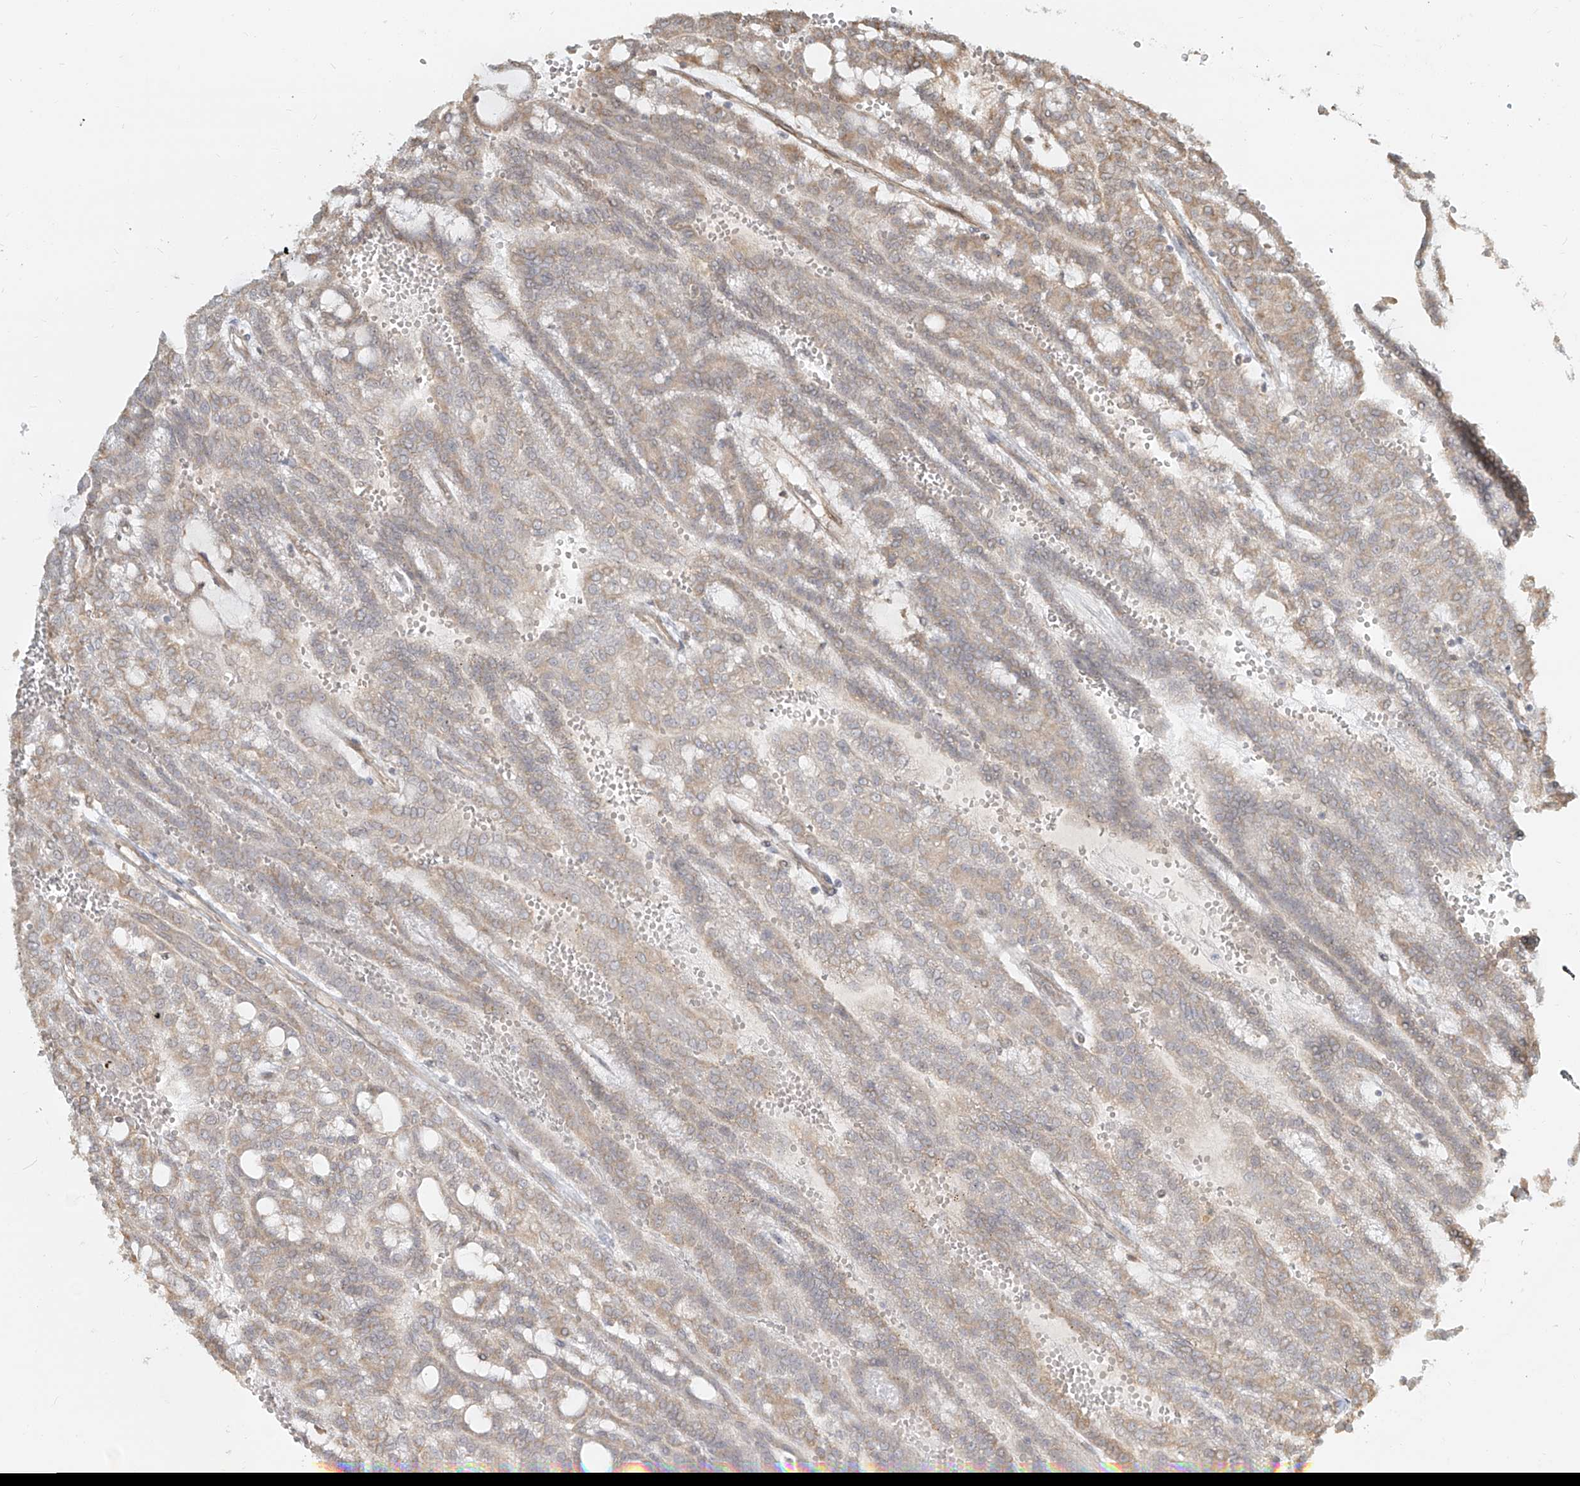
{"staining": {"intensity": "moderate", "quantity": "<25%", "location": "cytoplasmic/membranous"}, "tissue": "renal cancer", "cell_type": "Tumor cells", "image_type": "cancer", "snomed": [{"axis": "morphology", "description": "Adenocarcinoma, NOS"}, {"axis": "topography", "description": "Kidney"}], "caption": "IHC (DAB) staining of human adenocarcinoma (renal) demonstrates moderate cytoplasmic/membranous protein expression in approximately <25% of tumor cells.", "gene": "UBE2K", "patient": {"sex": "male", "age": 63}}